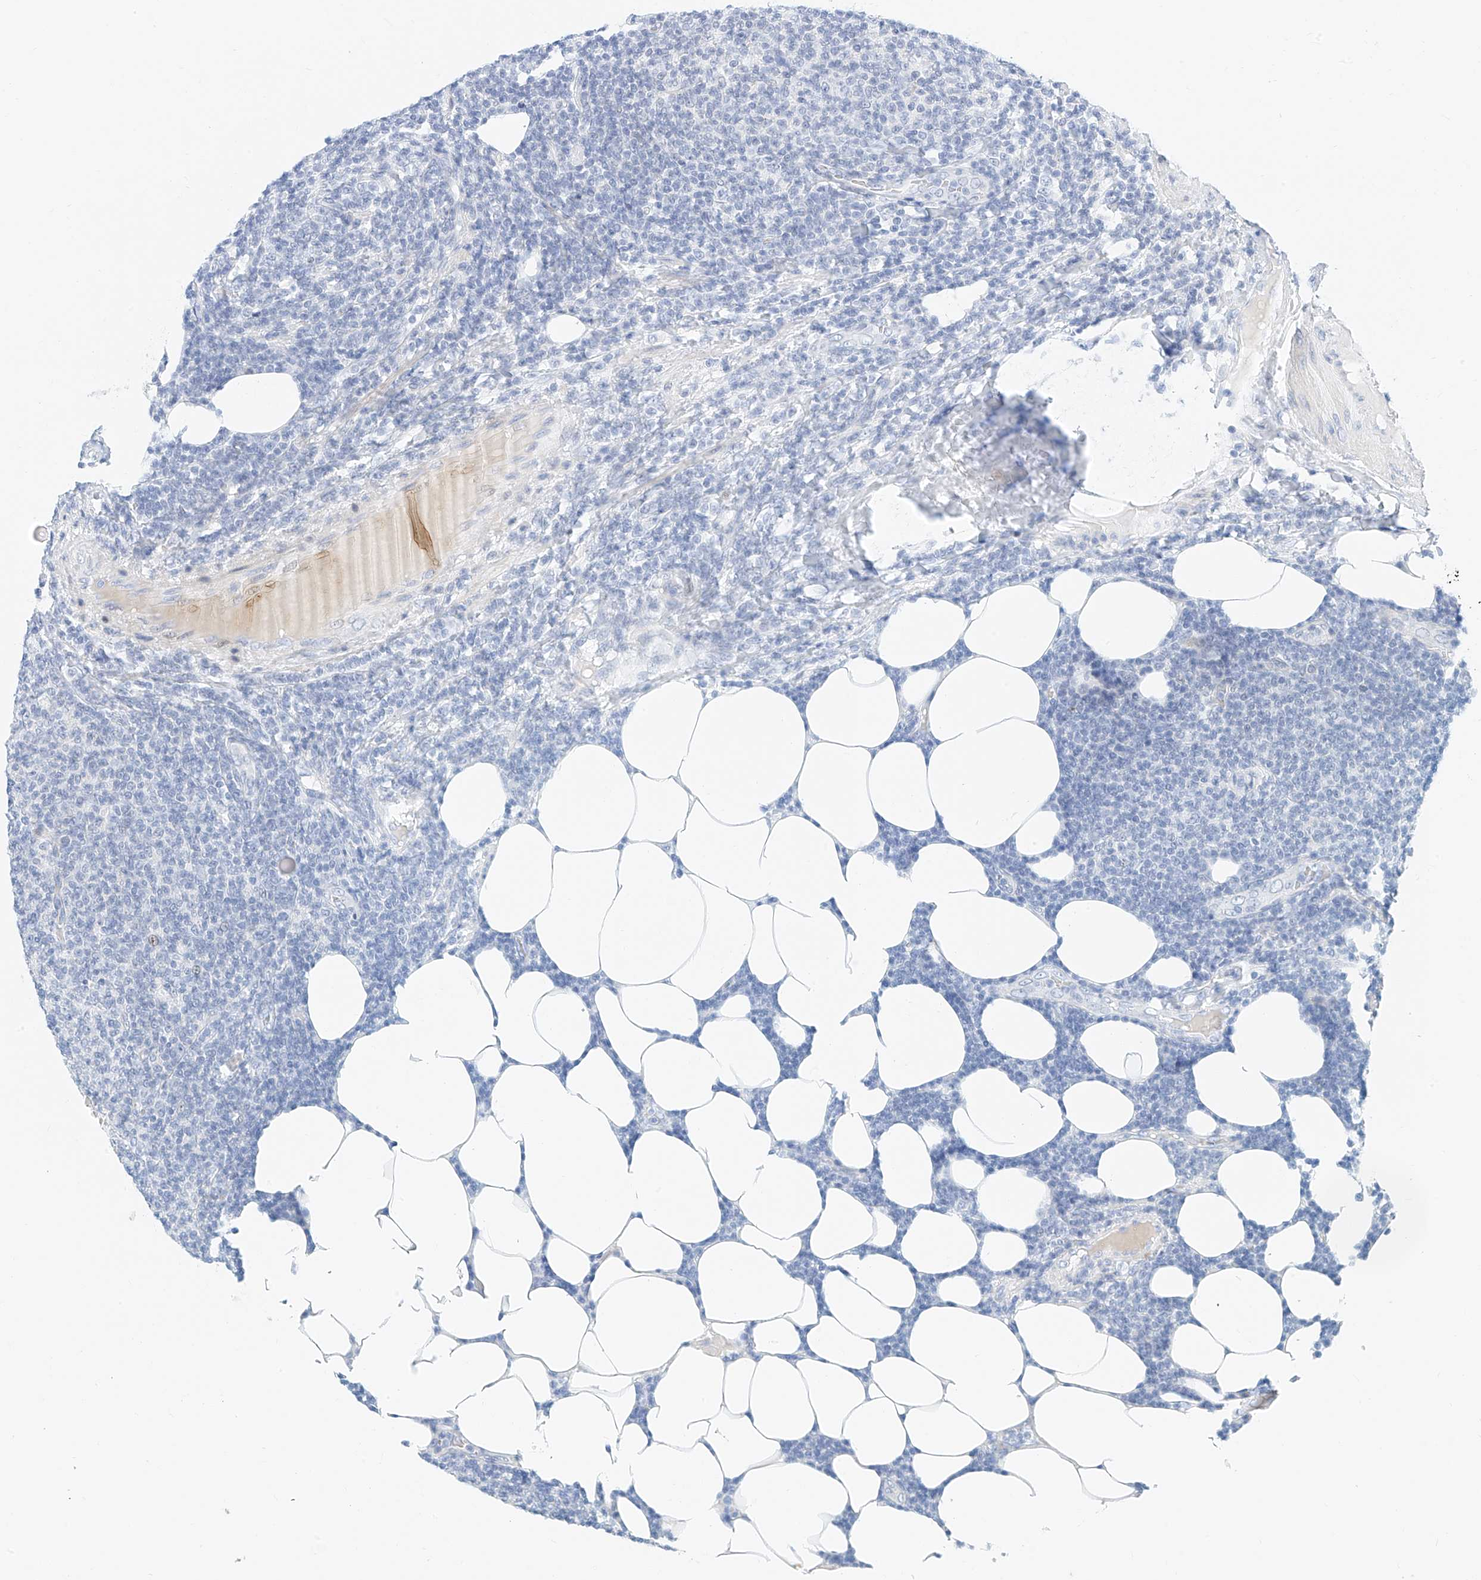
{"staining": {"intensity": "negative", "quantity": "none", "location": "none"}, "tissue": "lymphoma", "cell_type": "Tumor cells", "image_type": "cancer", "snomed": [{"axis": "morphology", "description": "Malignant lymphoma, non-Hodgkin's type, Low grade"}, {"axis": "topography", "description": "Lymph node"}], "caption": "A histopathology image of low-grade malignant lymphoma, non-Hodgkin's type stained for a protein shows no brown staining in tumor cells.", "gene": "NALCN", "patient": {"sex": "male", "age": 66}}